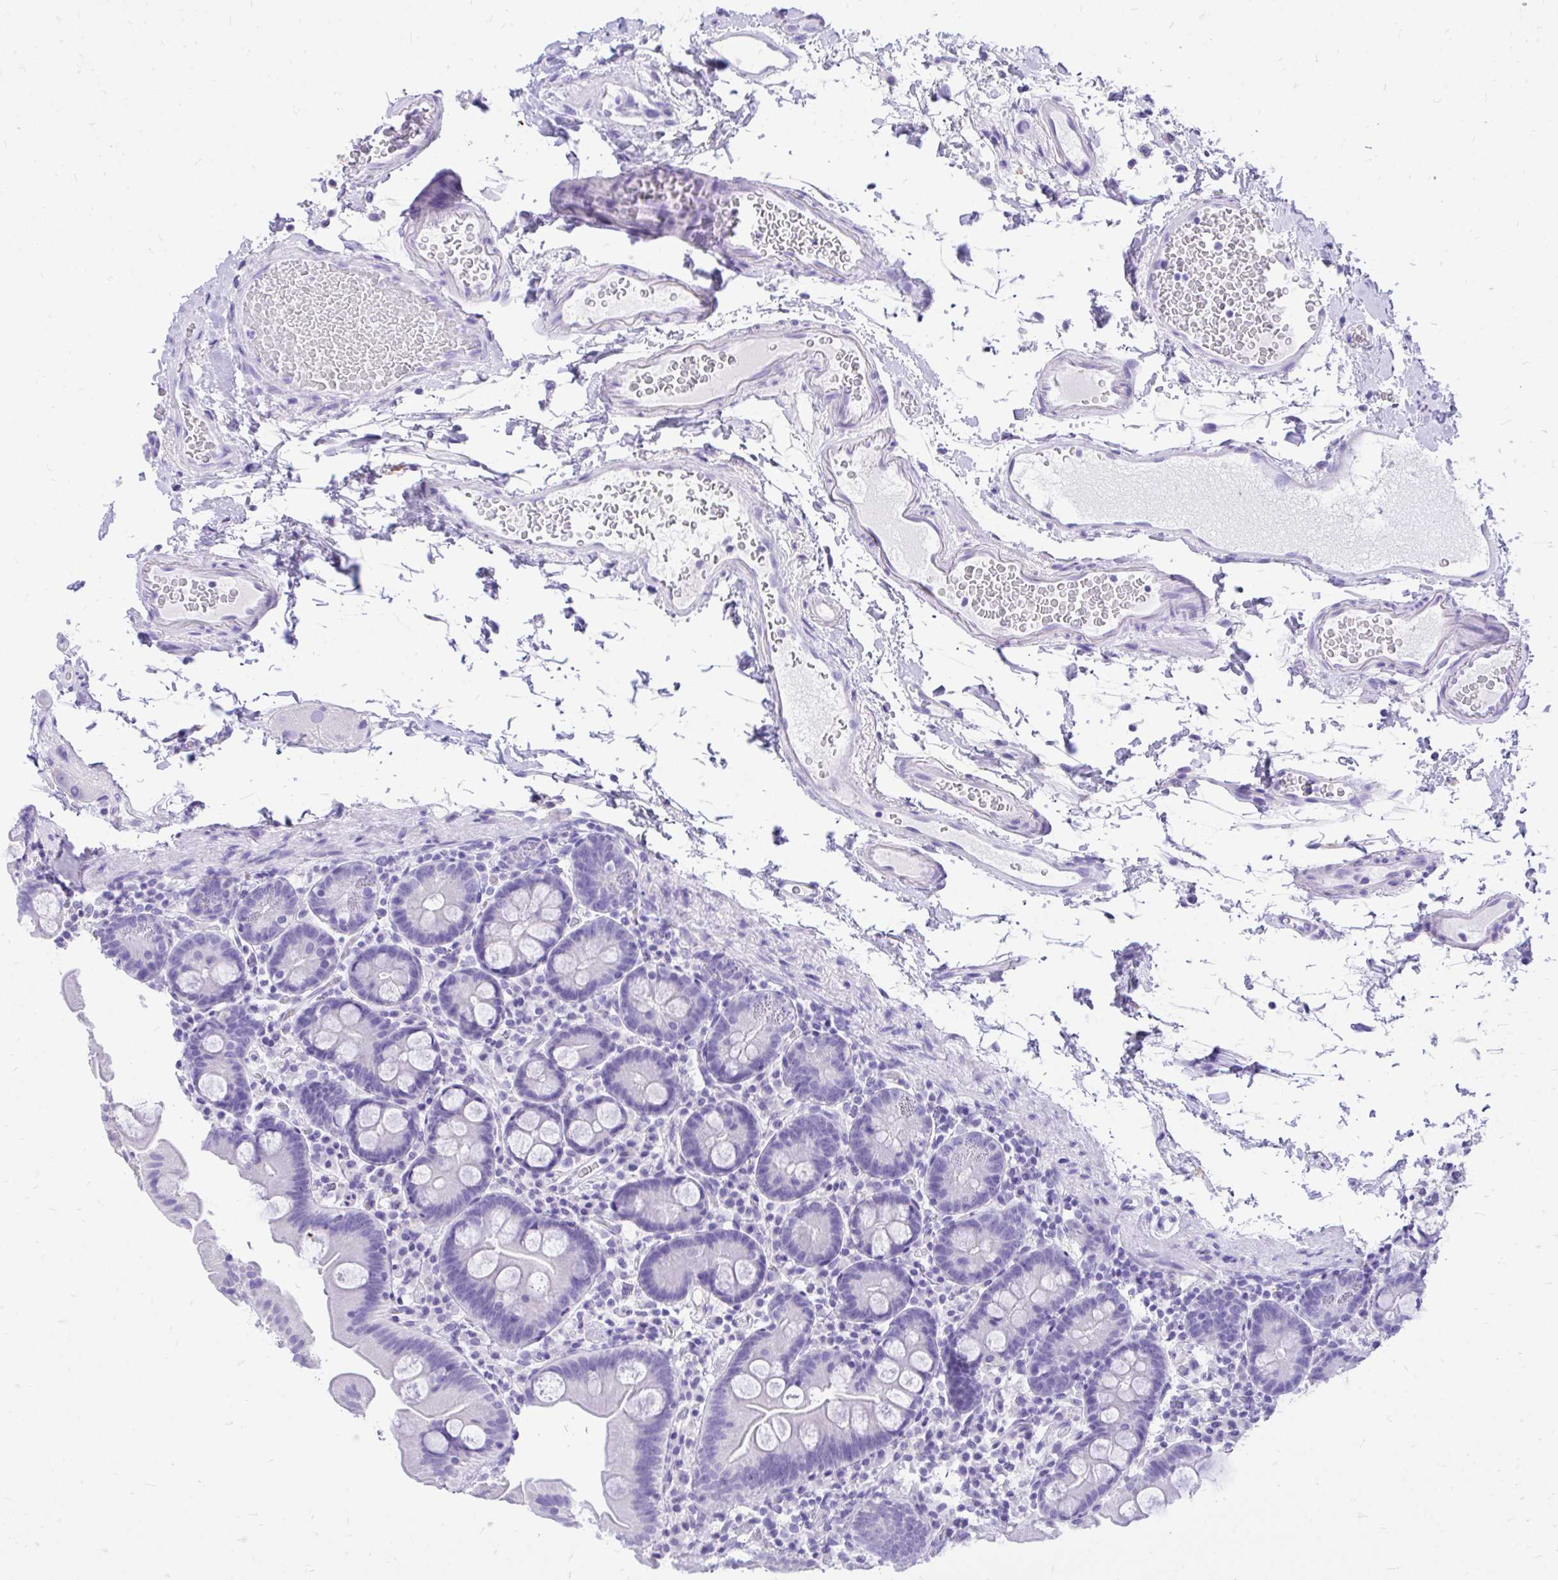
{"staining": {"intensity": "negative", "quantity": "none", "location": "none"}, "tissue": "small intestine", "cell_type": "Glandular cells", "image_type": "normal", "snomed": [{"axis": "morphology", "description": "Normal tissue, NOS"}, {"axis": "topography", "description": "Small intestine"}], "caption": "The immunohistochemistry (IHC) micrograph has no significant expression in glandular cells of small intestine.", "gene": "MON1A", "patient": {"sex": "female", "age": 68}}